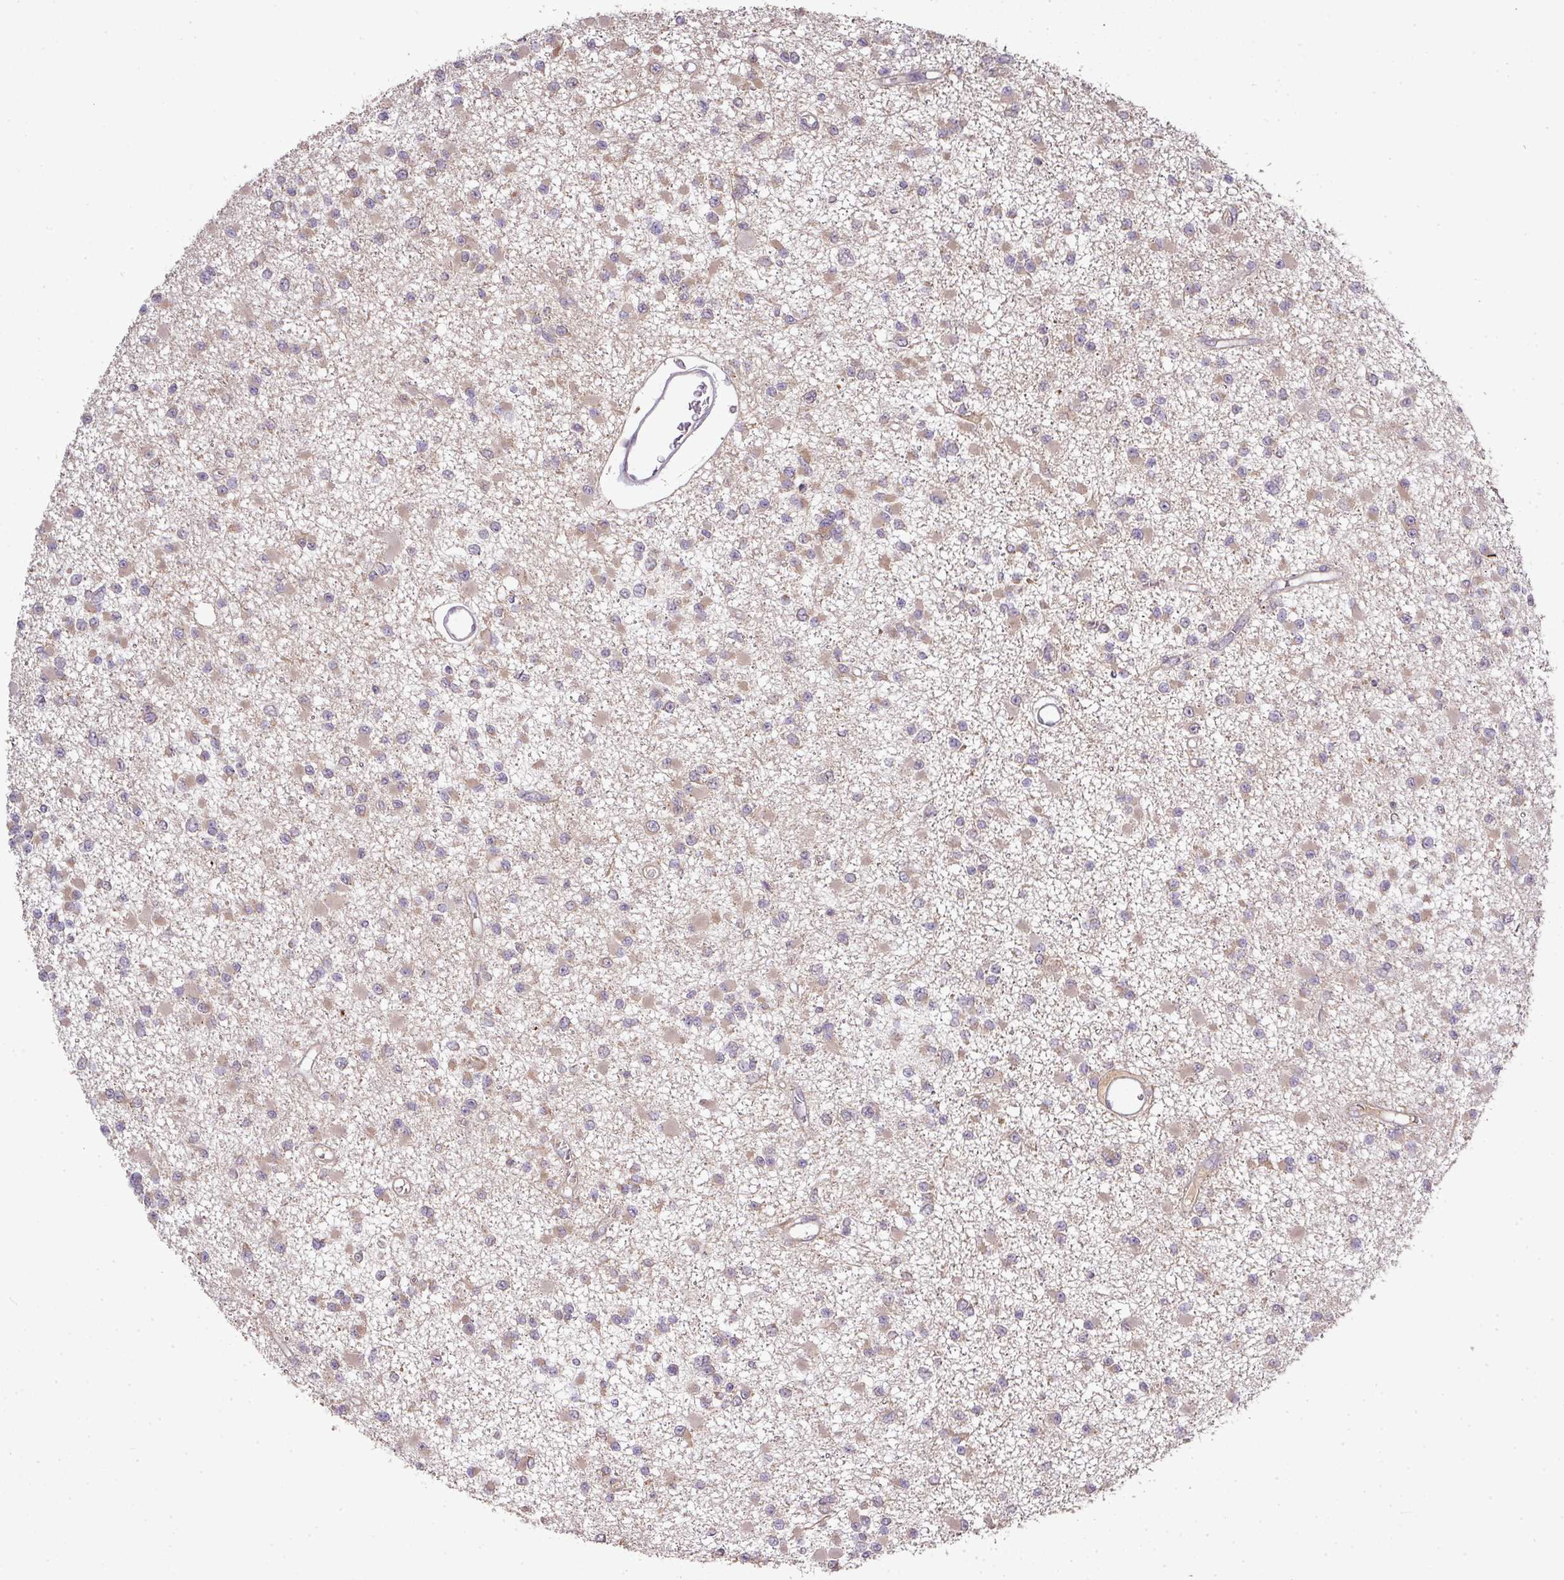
{"staining": {"intensity": "weak", "quantity": ">75%", "location": "cytoplasmic/membranous"}, "tissue": "glioma", "cell_type": "Tumor cells", "image_type": "cancer", "snomed": [{"axis": "morphology", "description": "Glioma, malignant, Low grade"}, {"axis": "topography", "description": "Brain"}], "caption": "A high-resolution photomicrograph shows IHC staining of malignant glioma (low-grade), which exhibits weak cytoplasmic/membranous staining in about >75% of tumor cells.", "gene": "GALP", "patient": {"sex": "female", "age": 22}}